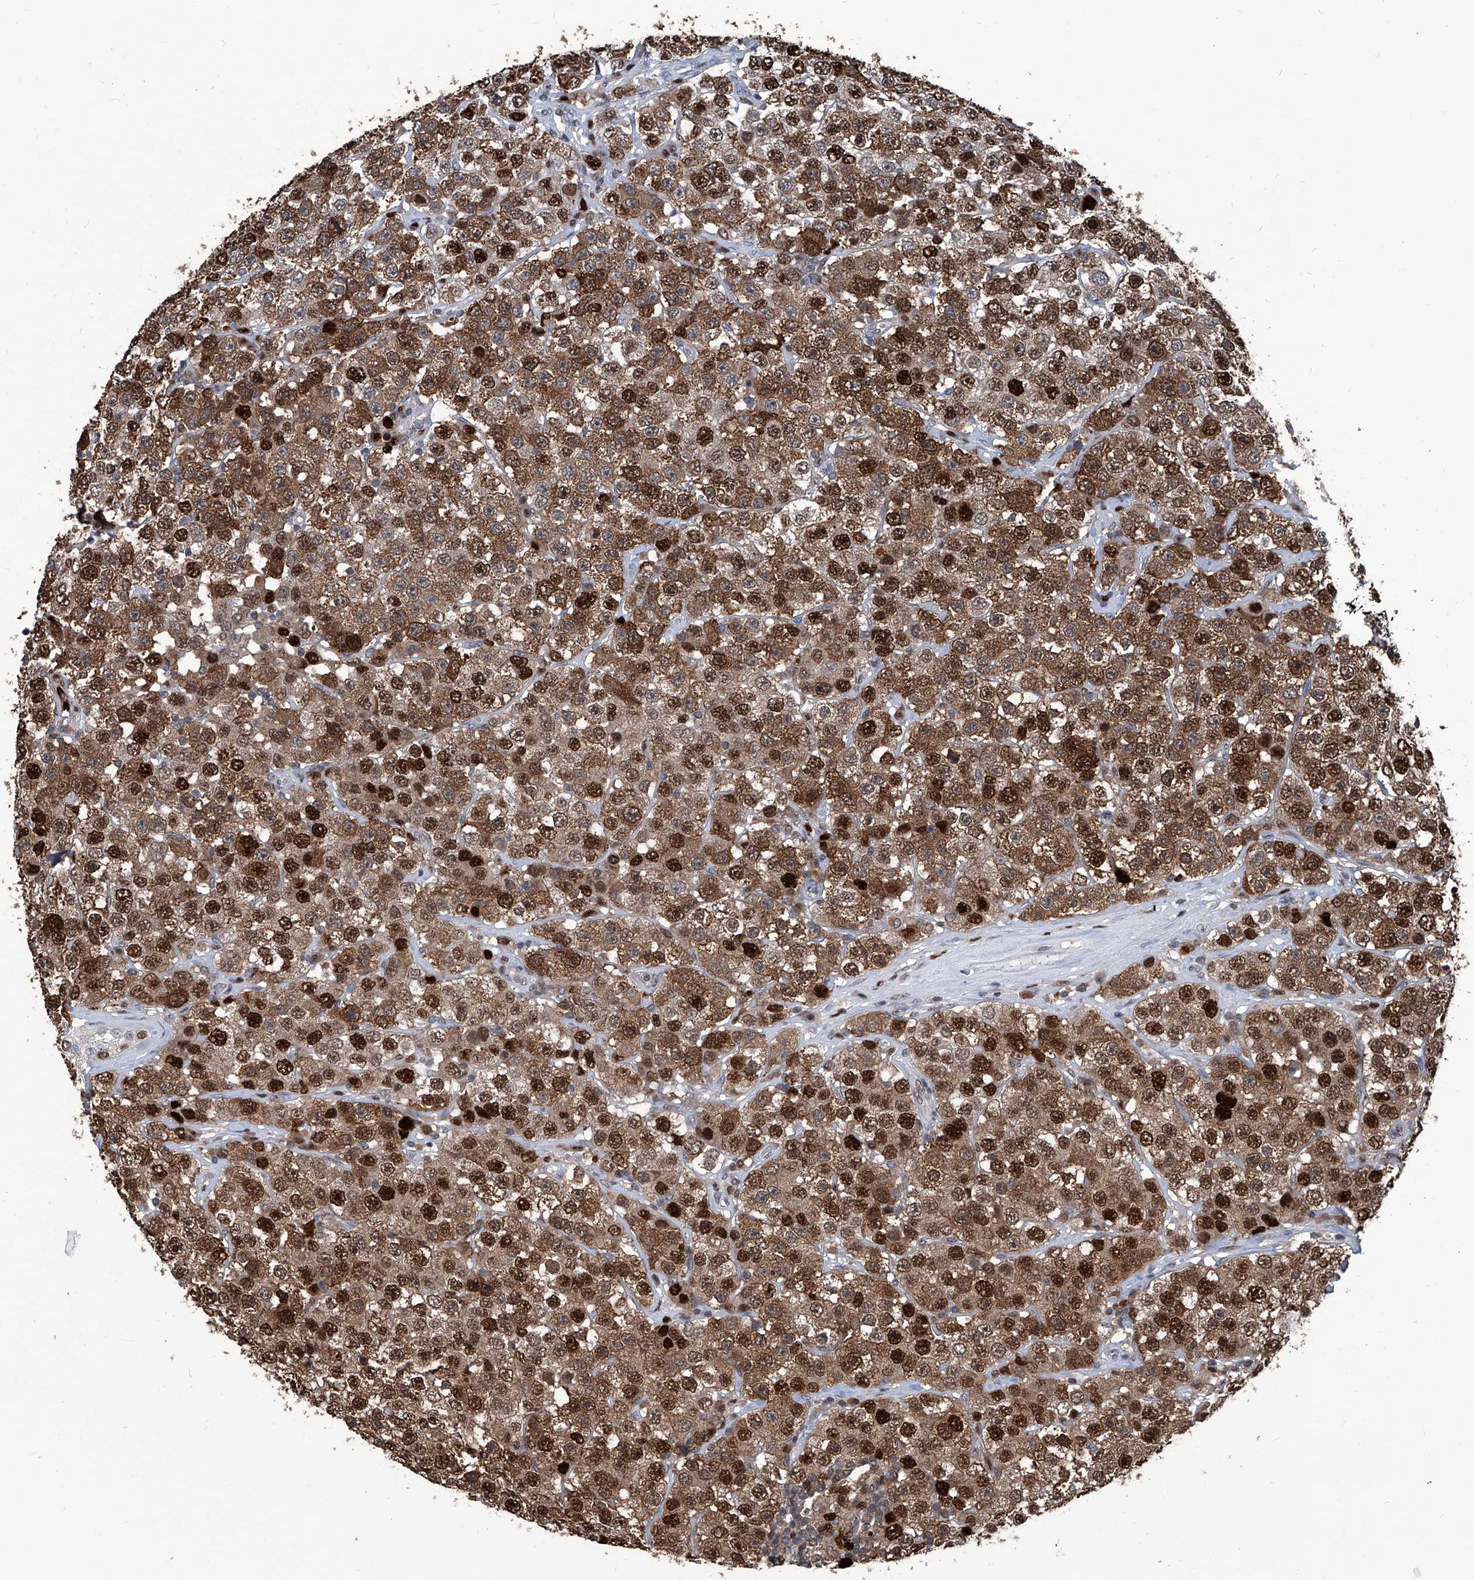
{"staining": {"intensity": "strong", "quantity": ">75%", "location": "cytoplasmic/membranous,nuclear"}, "tissue": "testis cancer", "cell_type": "Tumor cells", "image_type": "cancer", "snomed": [{"axis": "morphology", "description": "Seminoma, NOS"}, {"axis": "topography", "description": "Testis"}], "caption": "A high-resolution histopathology image shows IHC staining of testis seminoma, which reveals strong cytoplasmic/membranous and nuclear expression in about >75% of tumor cells.", "gene": "PCNA", "patient": {"sex": "male", "age": 28}}